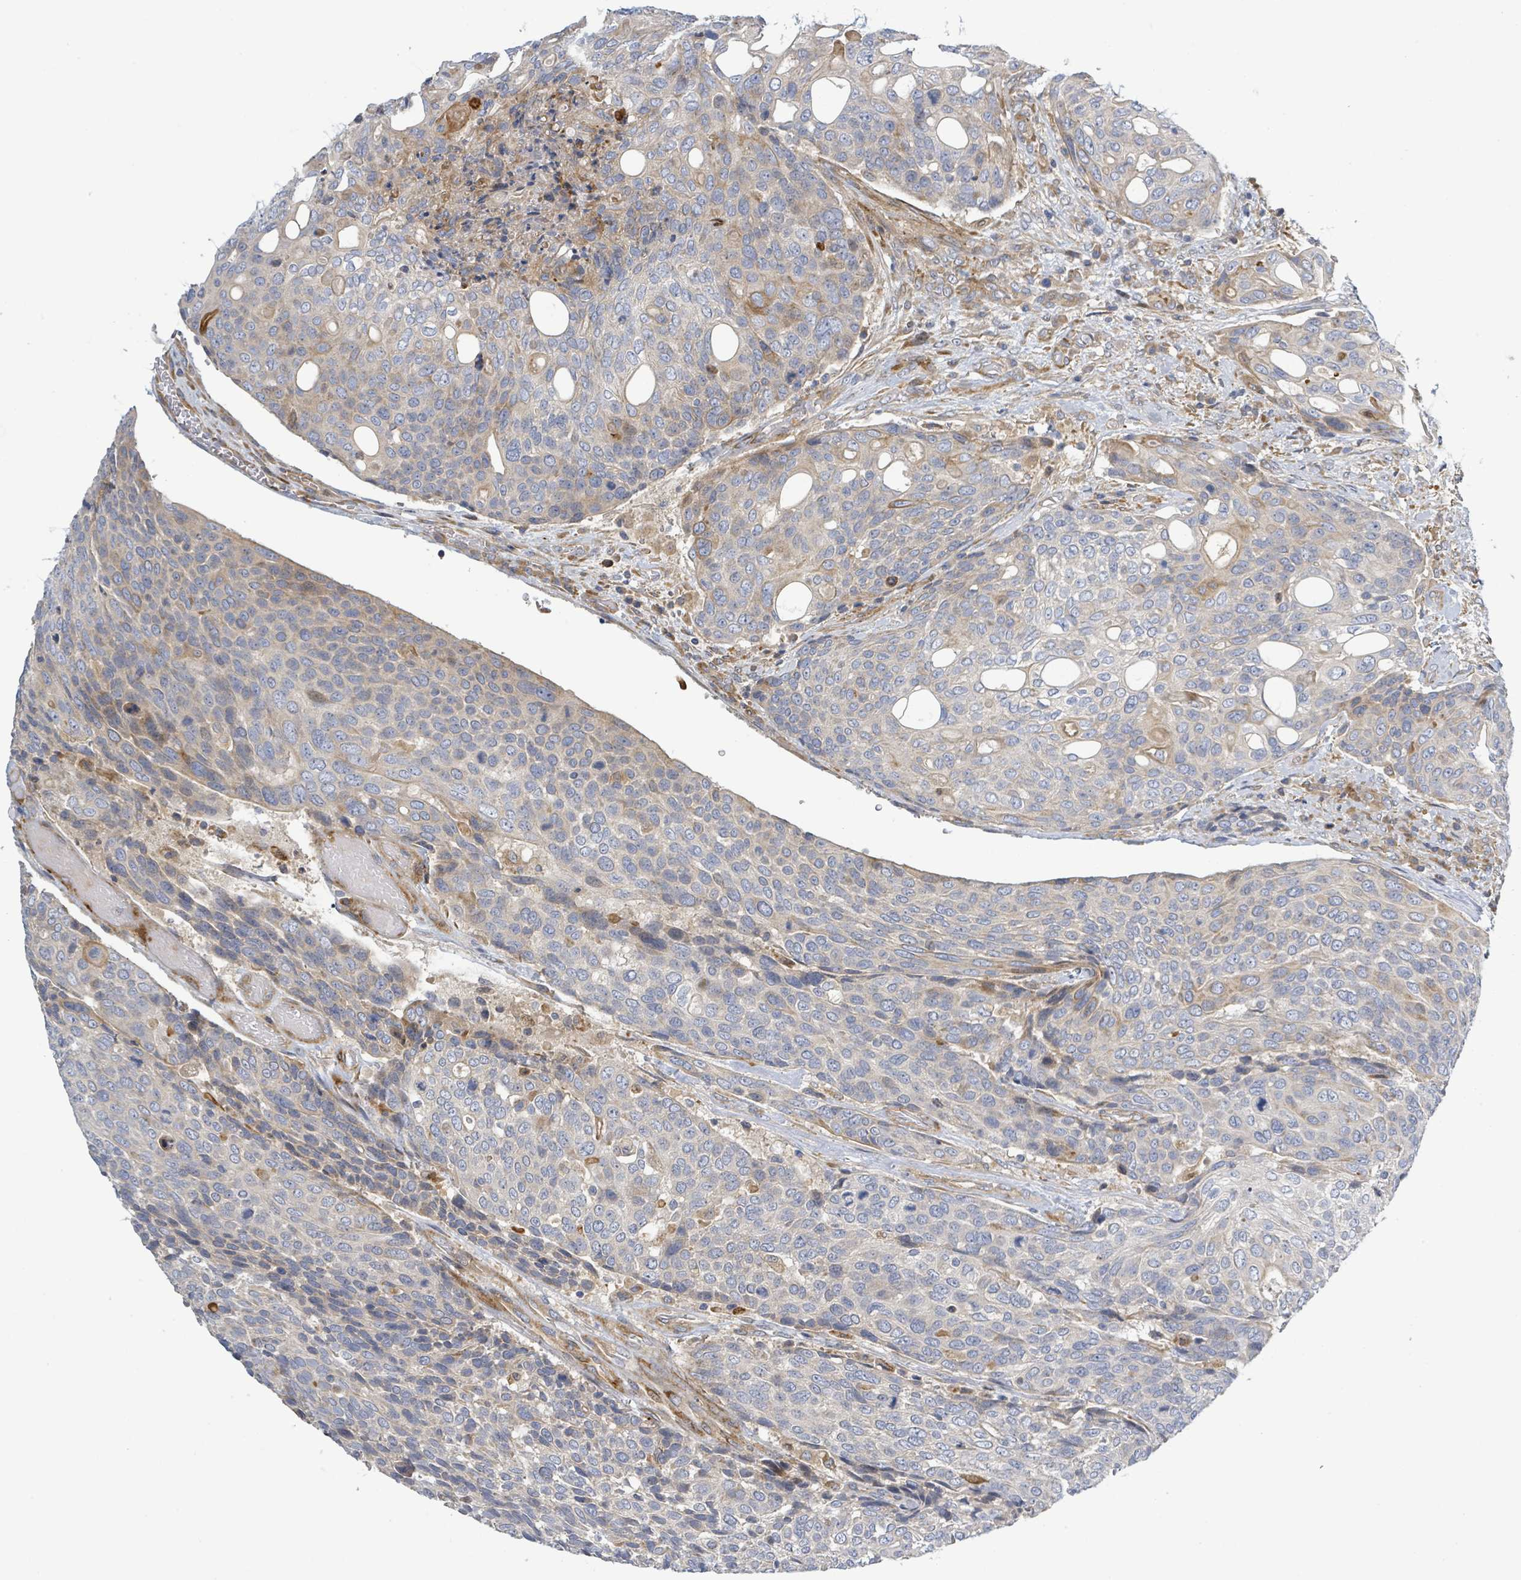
{"staining": {"intensity": "moderate", "quantity": "<25%", "location": "cytoplasmic/membranous"}, "tissue": "urothelial cancer", "cell_type": "Tumor cells", "image_type": "cancer", "snomed": [{"axis": "morphology", "description": "Urothelial carcinoma, High grade"}, {"axis": "topography", "description": "Urinary bladder"}], "caption": "Human urothelial cancer stained with a protein marker shows moderate staining in tumor cells.", "gene": "CFAP210", "patient": {"sex": "female", "age": 70}}